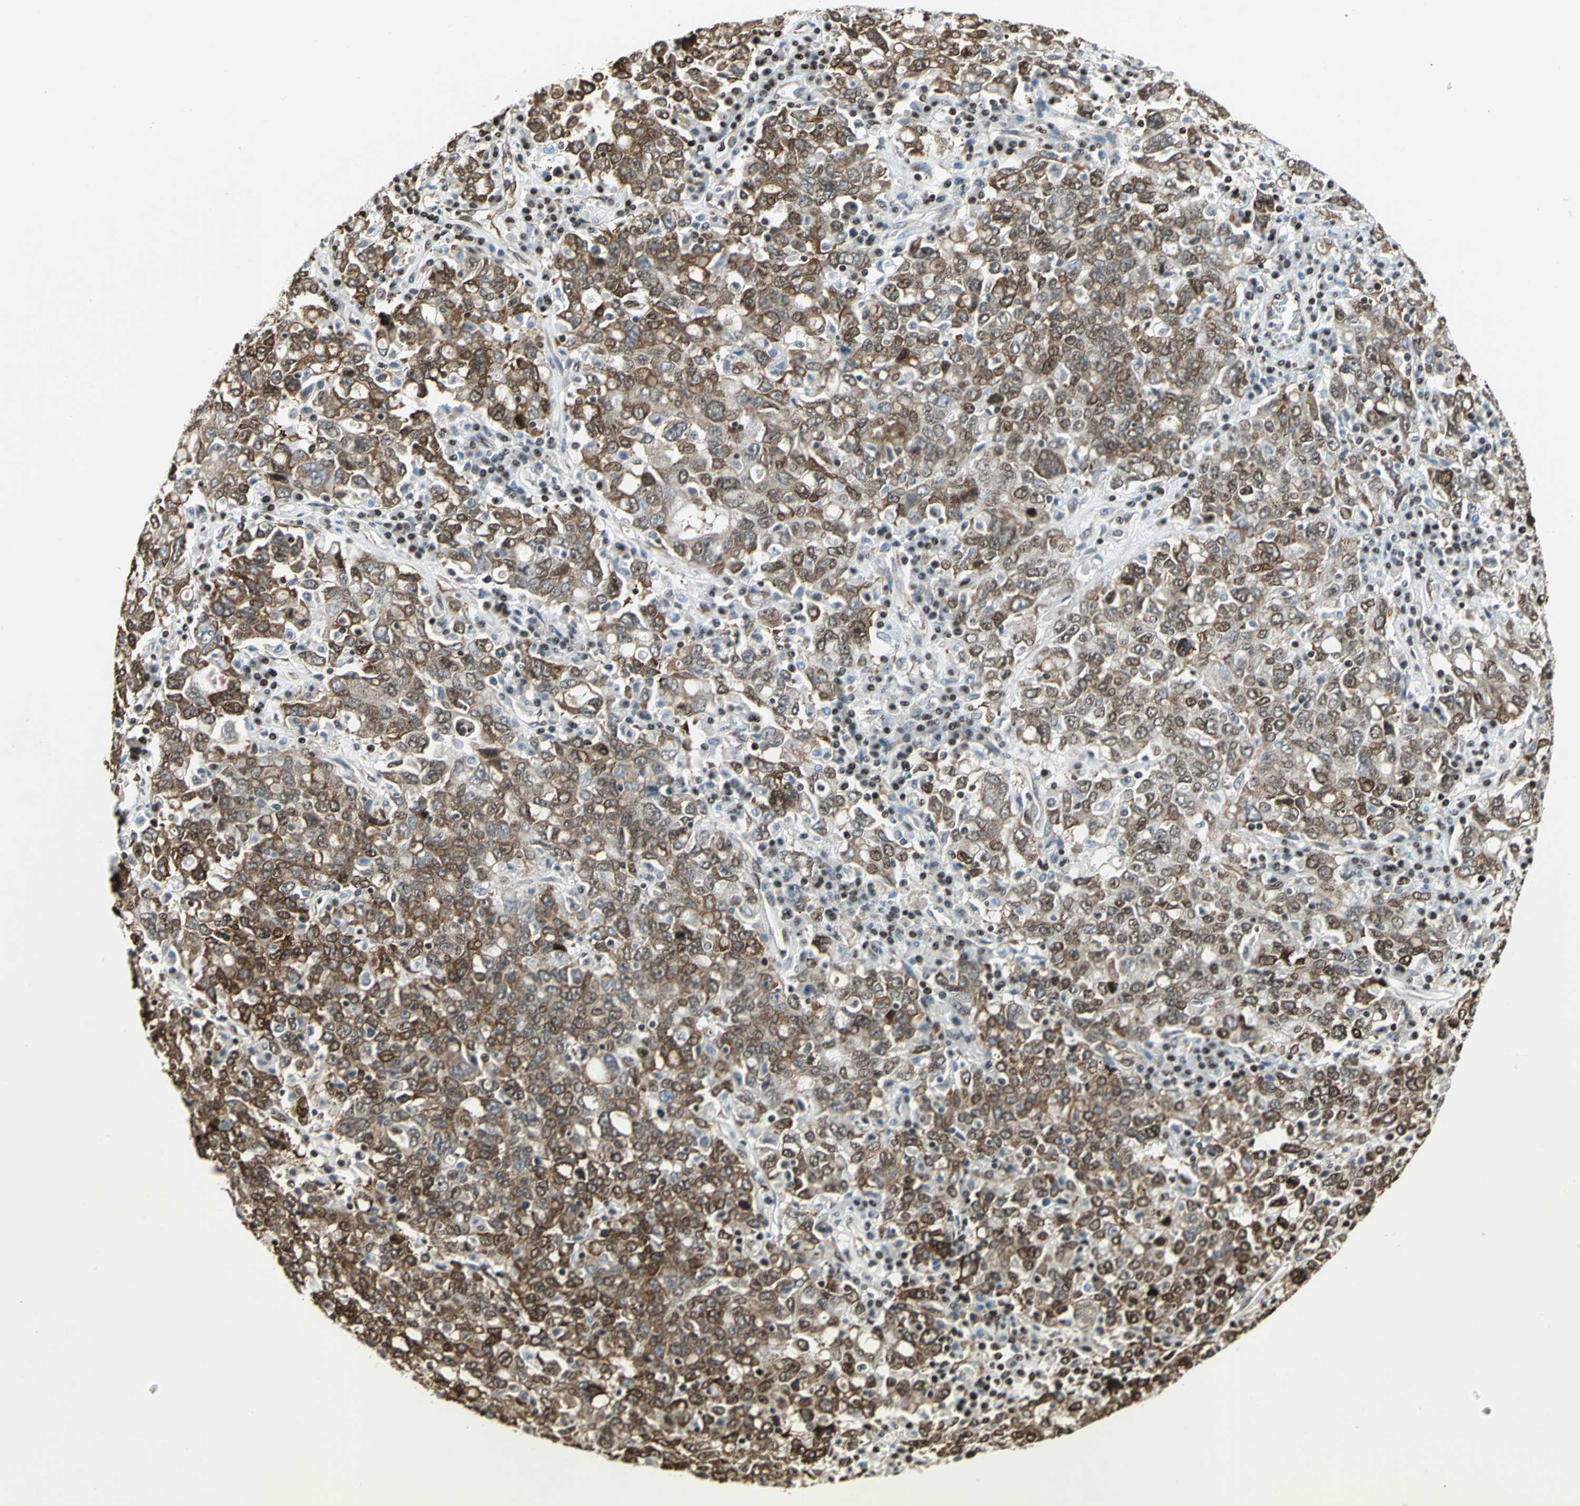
{"staining": {"intensity": "strong", "quantity": ">75%", "location": "cytoplasmic/membranous,nuclear"}, "tissue": "ovarian cancer", "cell_type": "Tumor cells", "image_type": "cancer", "snomed": [{"axis": "morphology", "description": "Carcinoma, endometroid"}, {"axis": "topography", "description": "Ovary"}], "caption": "Ovarian cancer tissue displays strong cytoplasmic/membranous and nuclear positivity in about >75% of tumor cells (Stains: DAB in brown, nuclei in blue, Microscopy: brightfield microscopy at high magnification).", "gene": "HMGB1", "patient": {"sex": "female", "age": 62}}